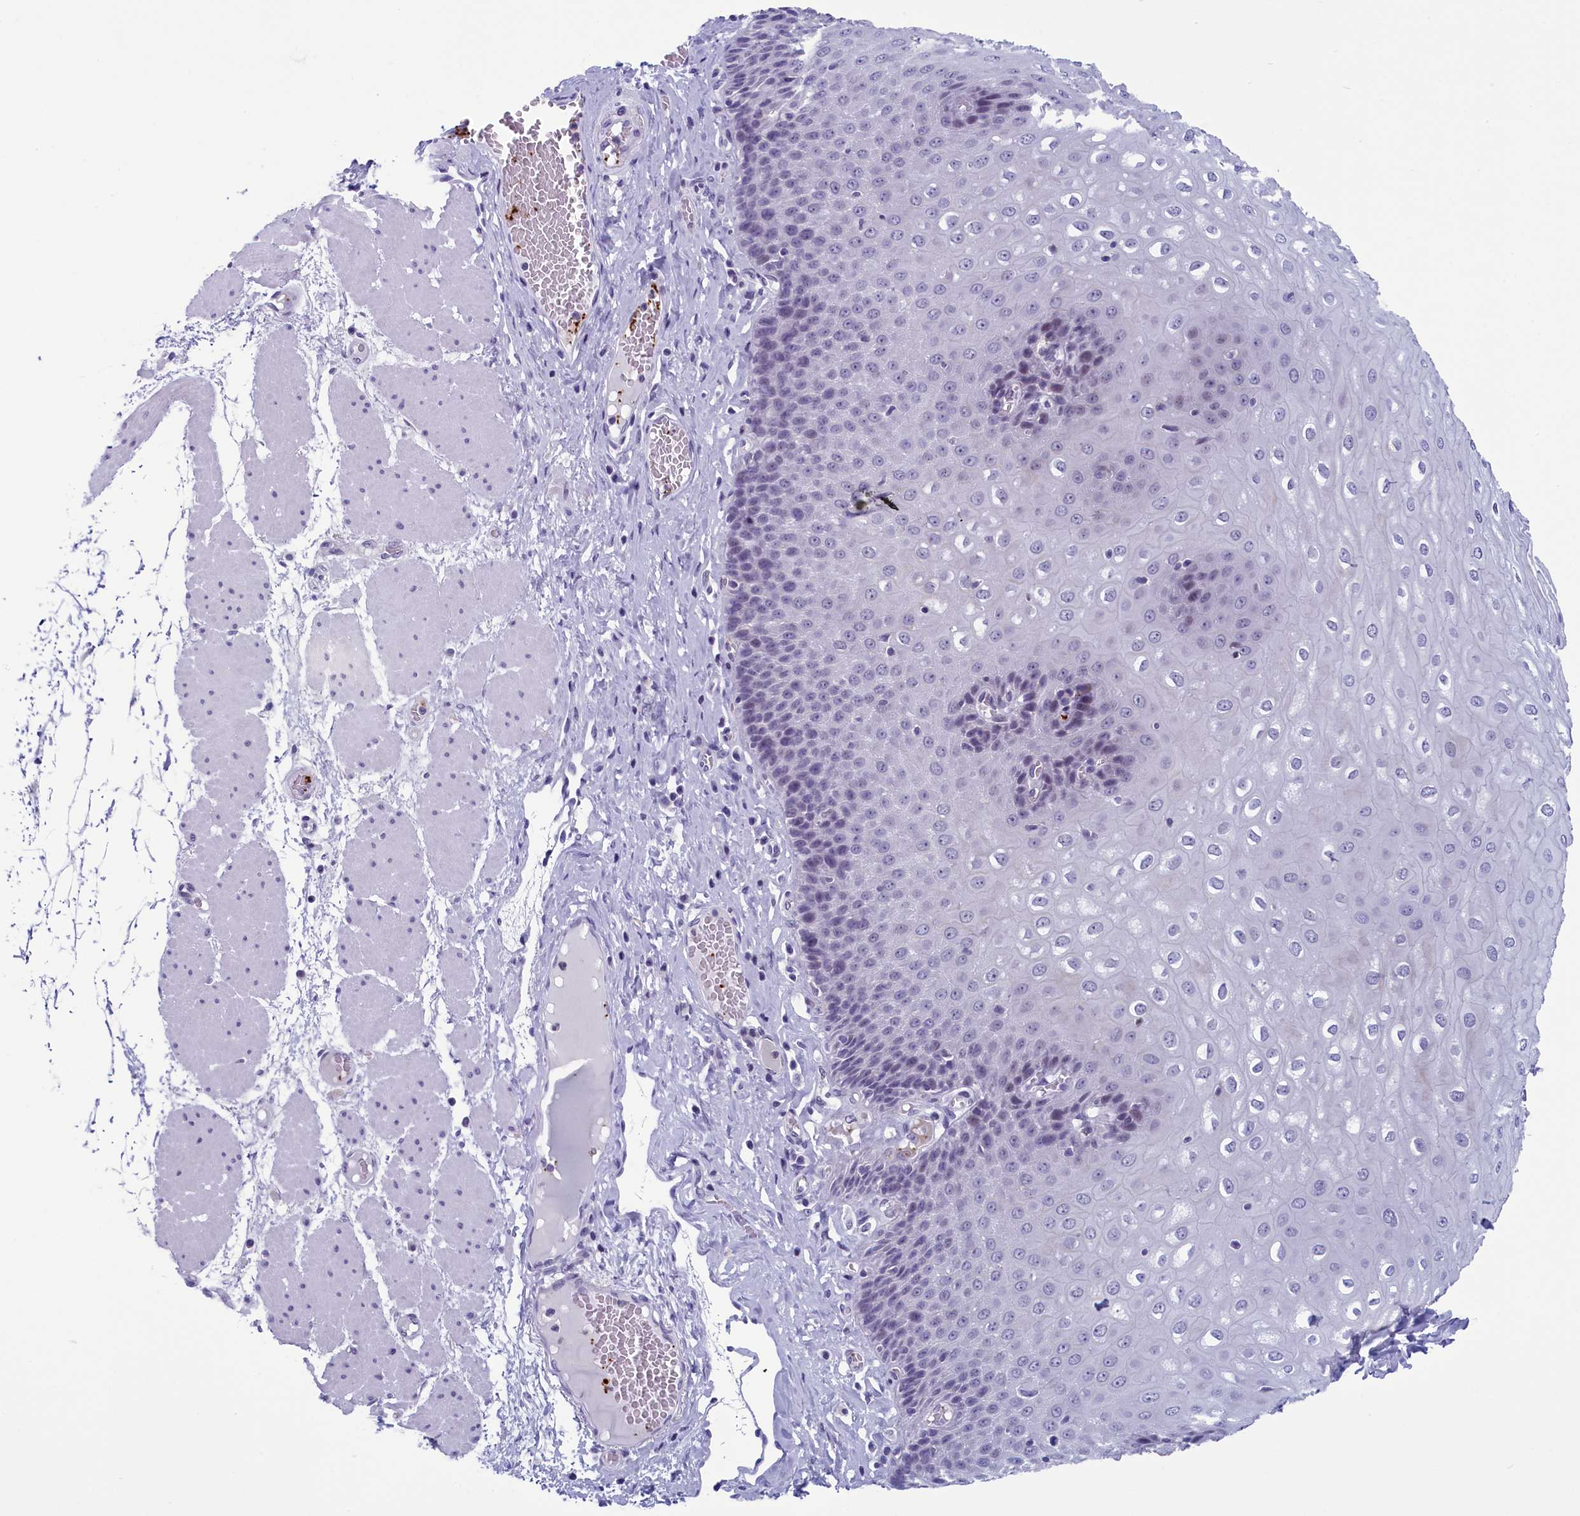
{"staining": {"intensity": "negative", "quantity": "none", "location": "none"}, "tissue": "esophagus", "cell_type": "Squamous epithelial cells", "image_type": "normal", "snomed": [{"axis": "morphology", "description": "Normal tissue, NOS"}, {"axis": "topography", "description": "Esophagus"}], "caption": "This is an IHC photomicrograph of benign esophagus. There is no staining in squamous epithelial cells.", "gene": "AIFM2", "patient": {"sex": "male", "age": 60}}